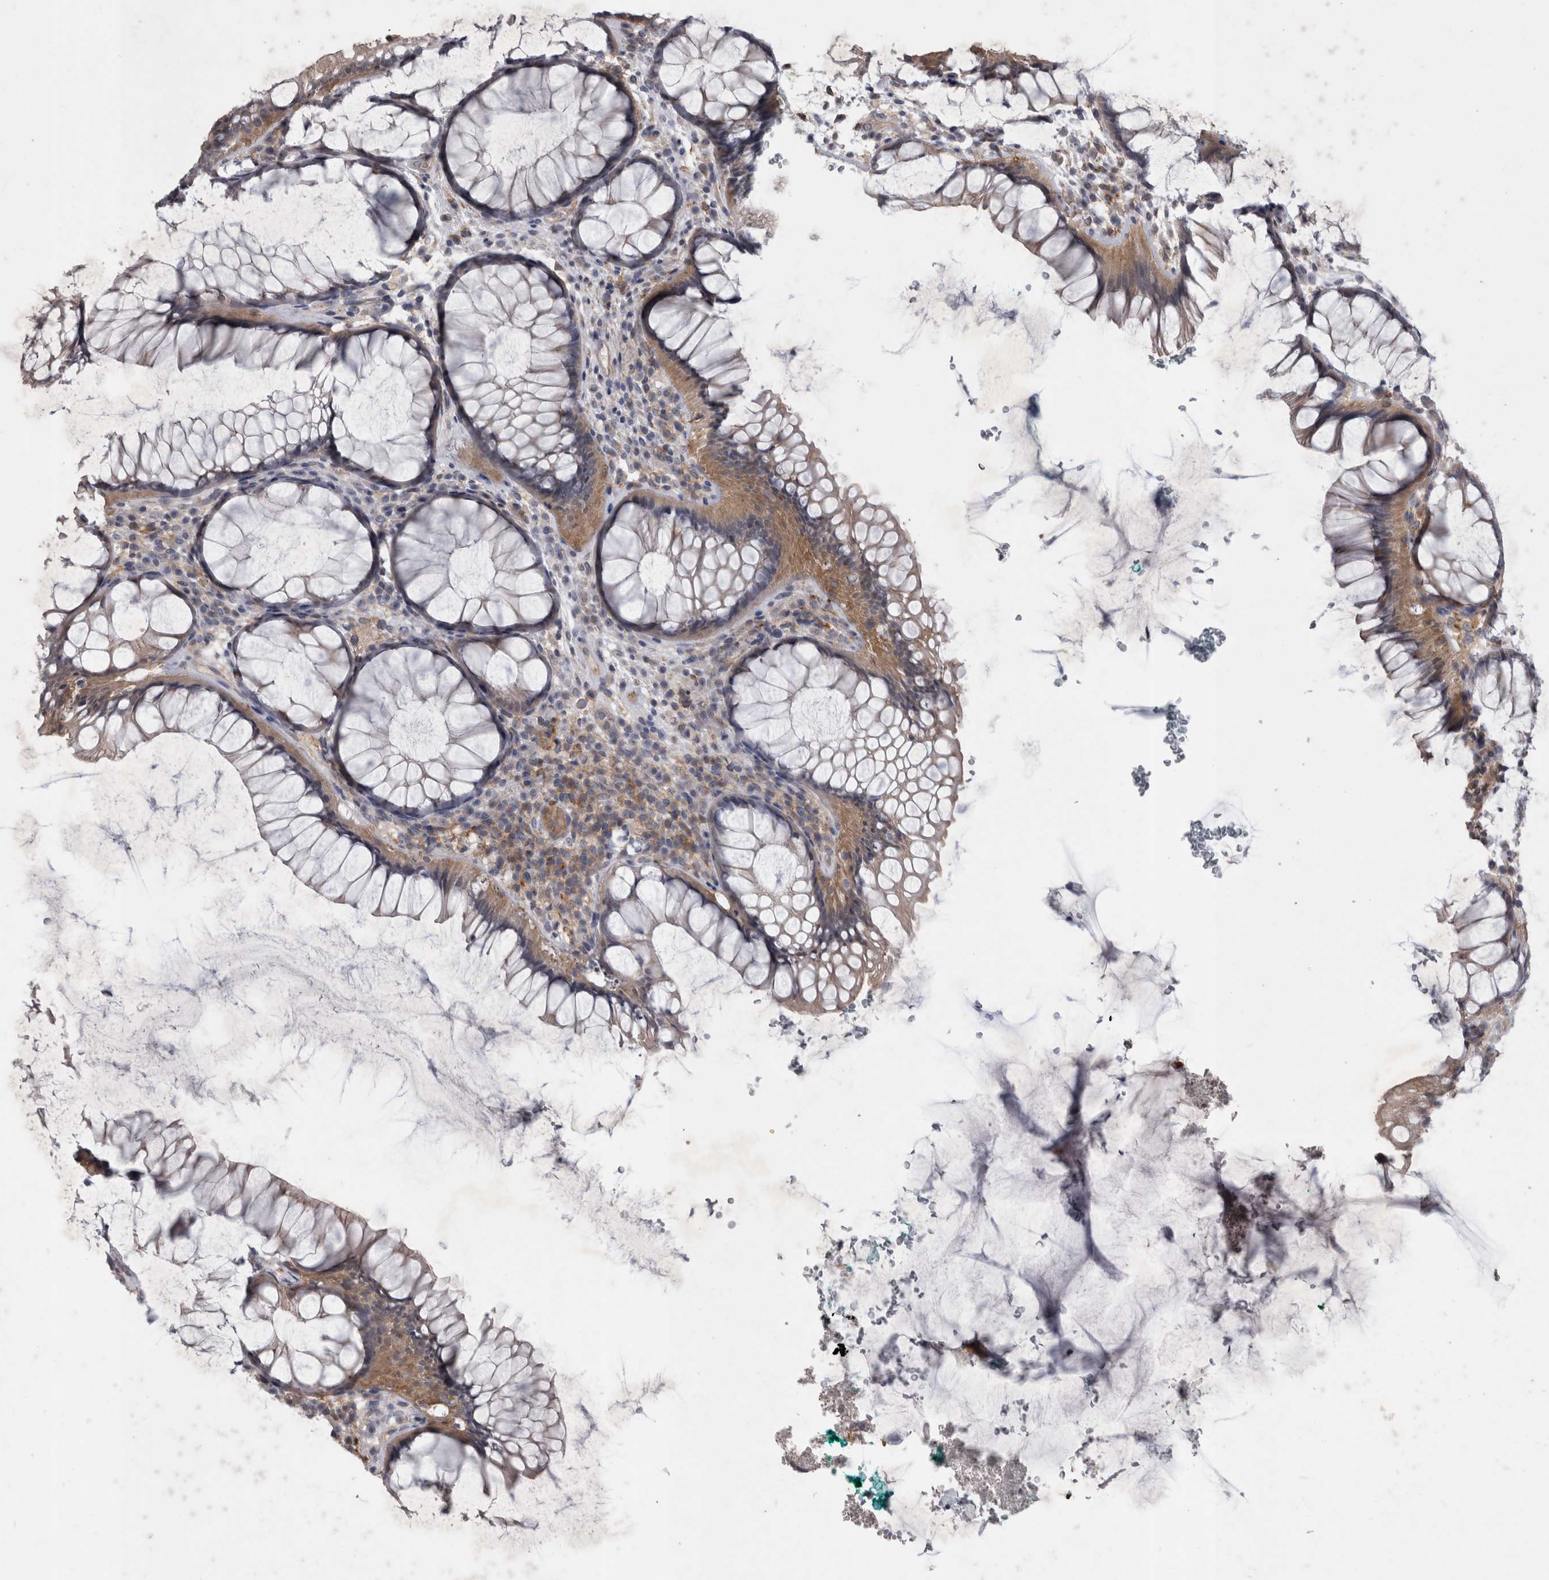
{"staining": {"intensity": "weak", "quantity": ">75%", "location": "cytoplasmic/membranous"}, "tissue": "rectum", "cell_type": "Glandular cells", "image_type": "normal", "snomed": [{"axis": "morphology", "description": "Normal tissue, NOS"}, {"axis": "topography", "description": "Rectum"}], "caption": "This image displays immunohistochemistry (IHC) staining of benign rectum, with low weak cytoplasmic/membranous positivity in about >75% of glandular cells.", "gene": "SPATA48", "patient": {"sex": "male", "age": 51}}